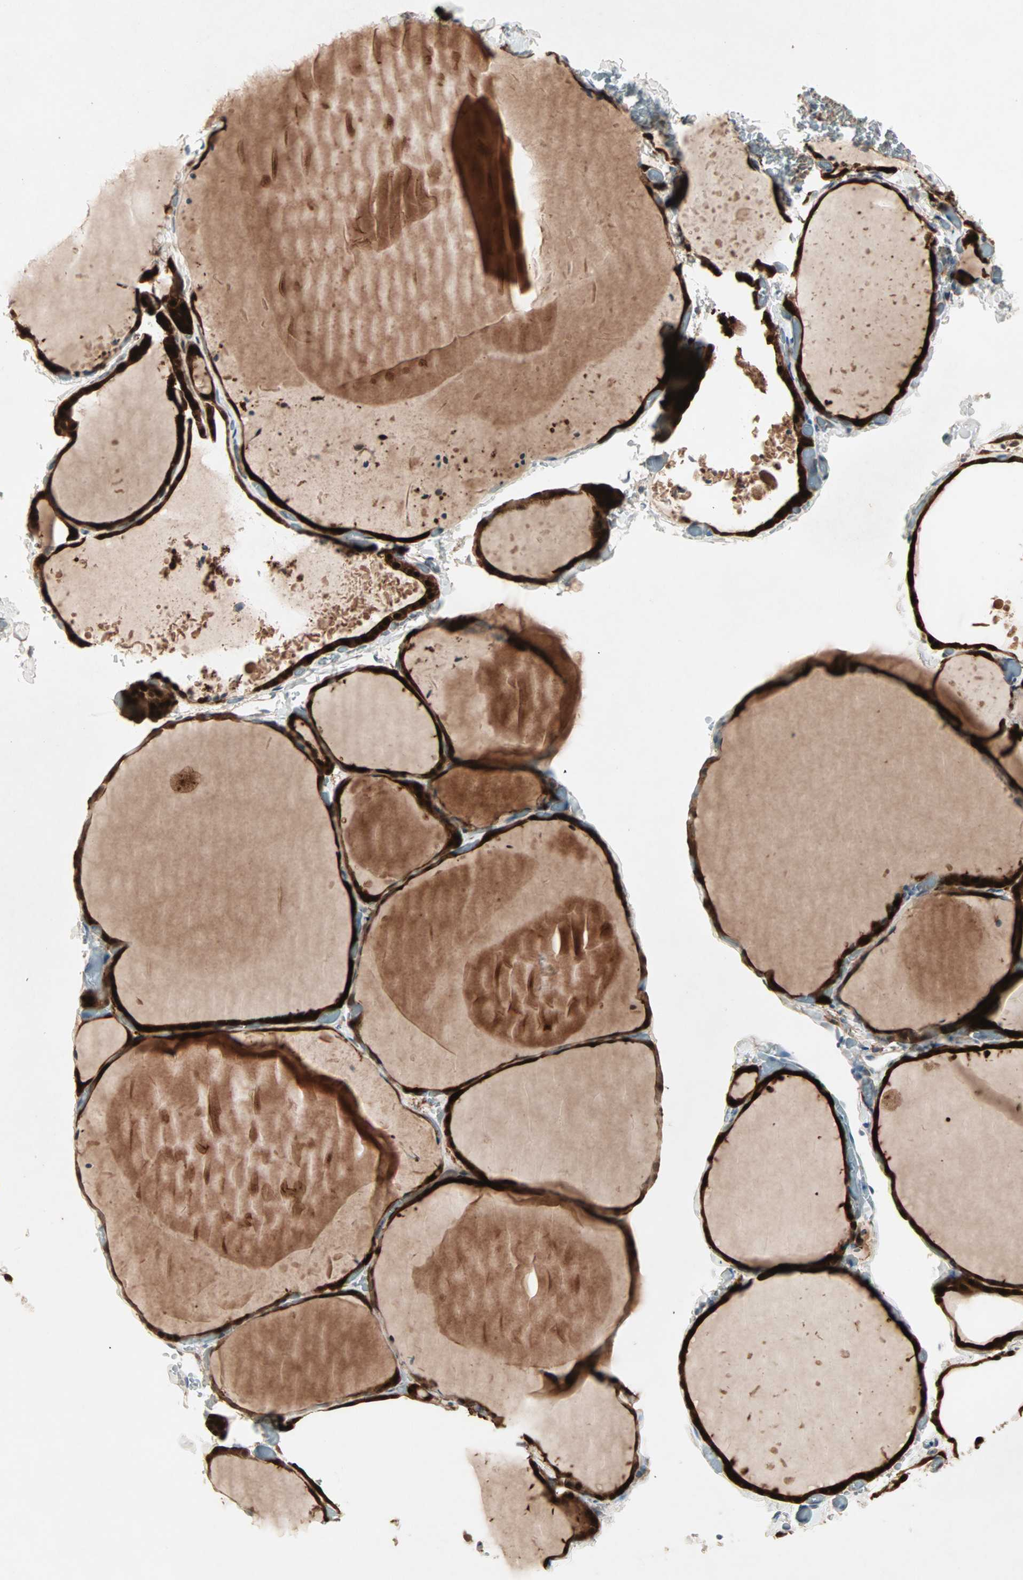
{"staining": {"intensity": "strong", "quantity": ">75%", "location": "cytoplasmic/membranous"}, "tissue": "thyroid gland", "cell_type": "Glandular cells", "image_type": "normal", "snomed": [{"axis": "morphology", "description": "Normal tissue, NOS"}, {"axis": "topography", "description": "Thyroid gland"}], "caption": "Benign thyroid gland was stained to show a protein in brown. There is high levels of strong cytoplasmic/membranous positivity in about >75% of glandular cells. The protein of interest is stained brown, and the nuclei are stained in blue (DAB (3,3'-diaminobenzidine) IHC with brightfield microscopy, high magnification).", "gene": "SDSL", "patient": {"sex": "female", "age": 22}}